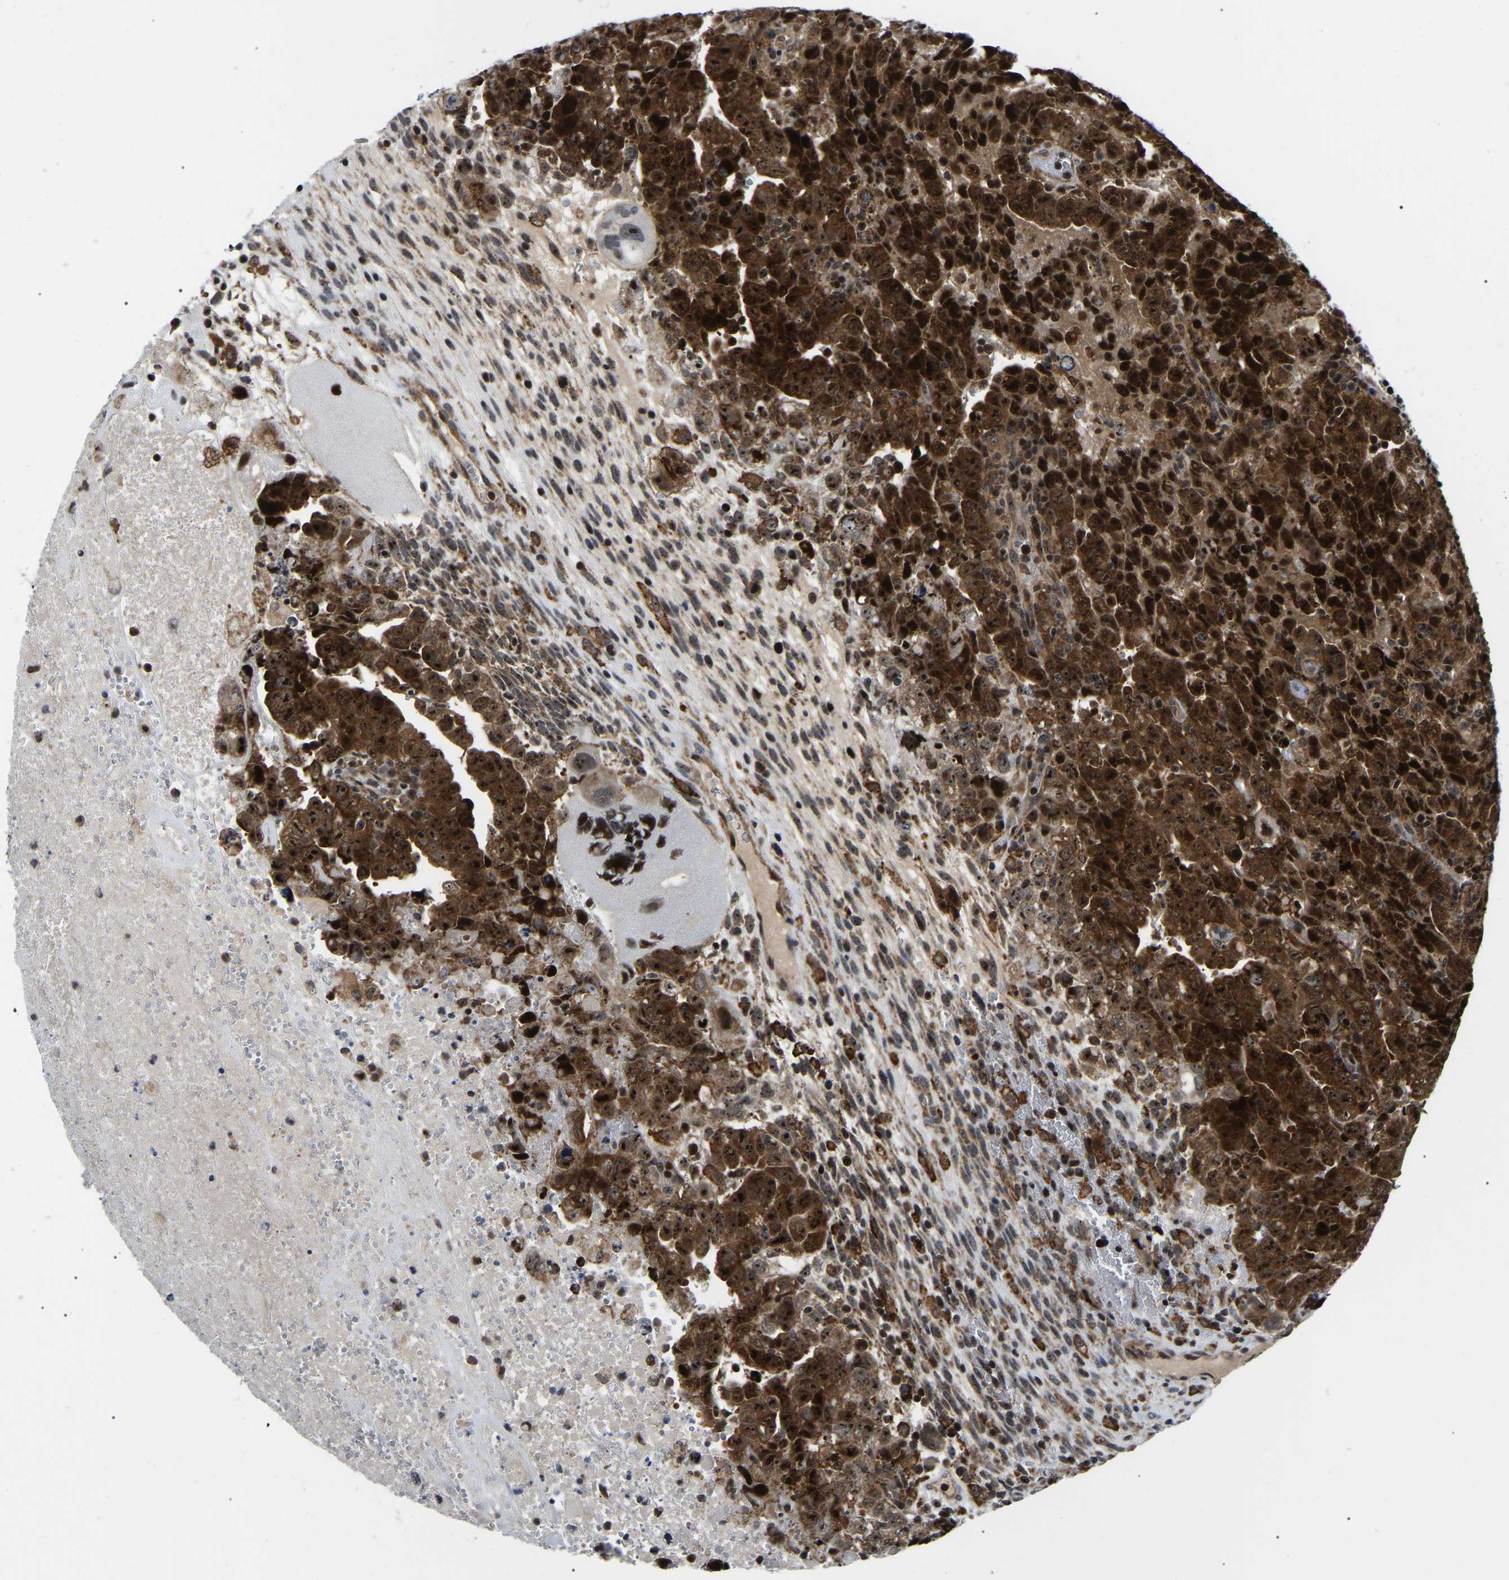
{"staining": {"intensity": "strong", "quantity": ">75%", "location": "cytoplasmic/membranous,nuclear"}, "tissue": "testis cancer", "cell_type": "Tumor cells", "image_type": "cancer", "snomed": [{"axis": "morphology", "description": "Carcinoma, Embryonal, NOS"}, {"axis": "topography", "description": "Testis"}], "caption": "Human testis embryonal carcinoma stained for a protein (brown) displays strong cytoplasmic/membranous and nuclear positive staining in approximately >75% of tumor cells.", "gene": "RRP1B", "patient": {"sex": "male", "age": 28}}